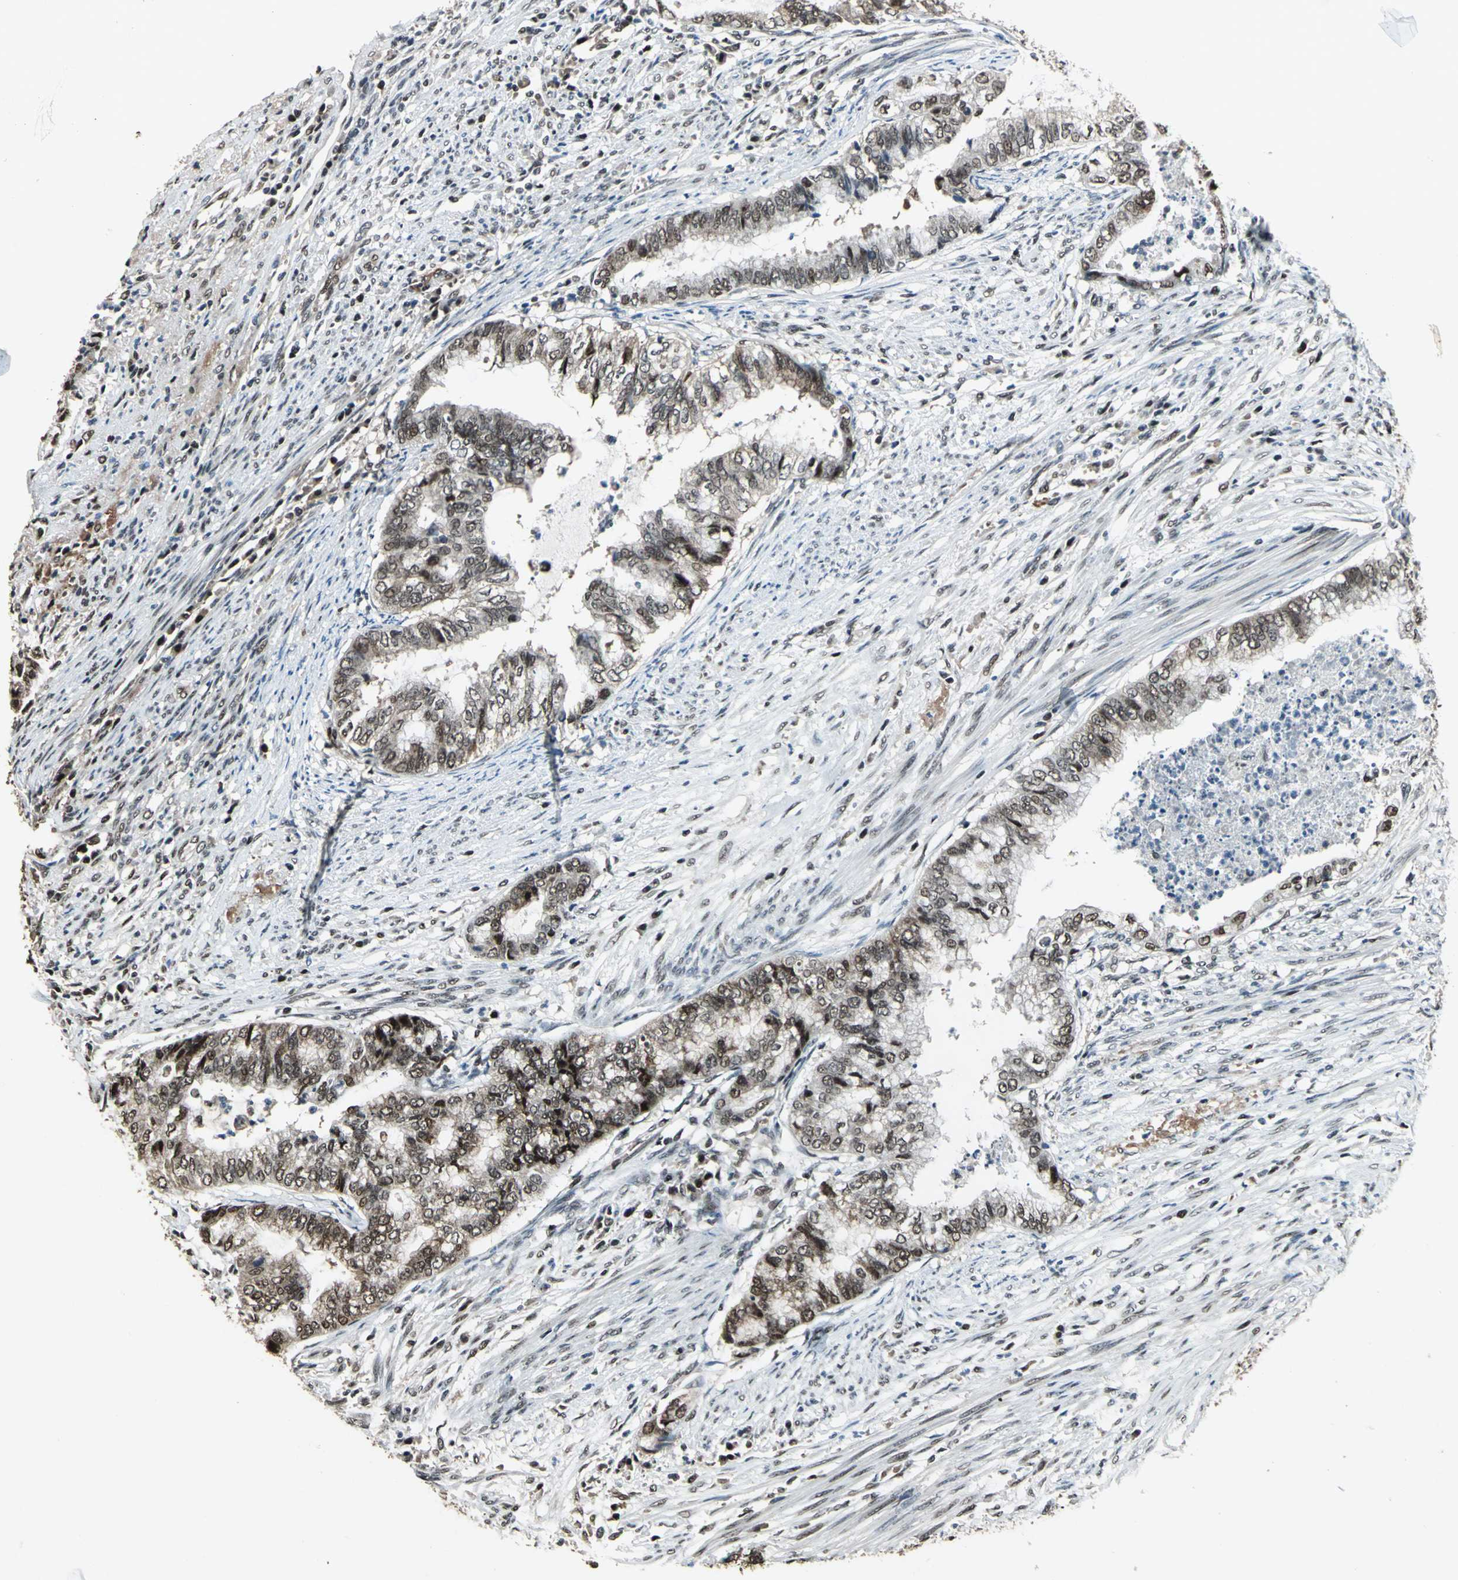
{"staining": {"intensity": "moderate", "quantity": ">75%", "location": "nuclear"}, "tissue": "endometrial cancer", "cell_type": "Tumor cells", "image_type": "cancer", "snomed": [{"axis": "morphology", "description": "Adenocarcinoma, NOS"}, {"axis": "topography", "description": "Endometrium"}], "caption": "A micrograph of endometrial cancer (adenocarcinoma) stained for a protein demonstrates moderate nuclear brown staining in tumor cells. (IHC, brightfield microscopy, high magnification).", "gene": "MIS18BP1", "patient": {"sex": "female", "age": 79}}